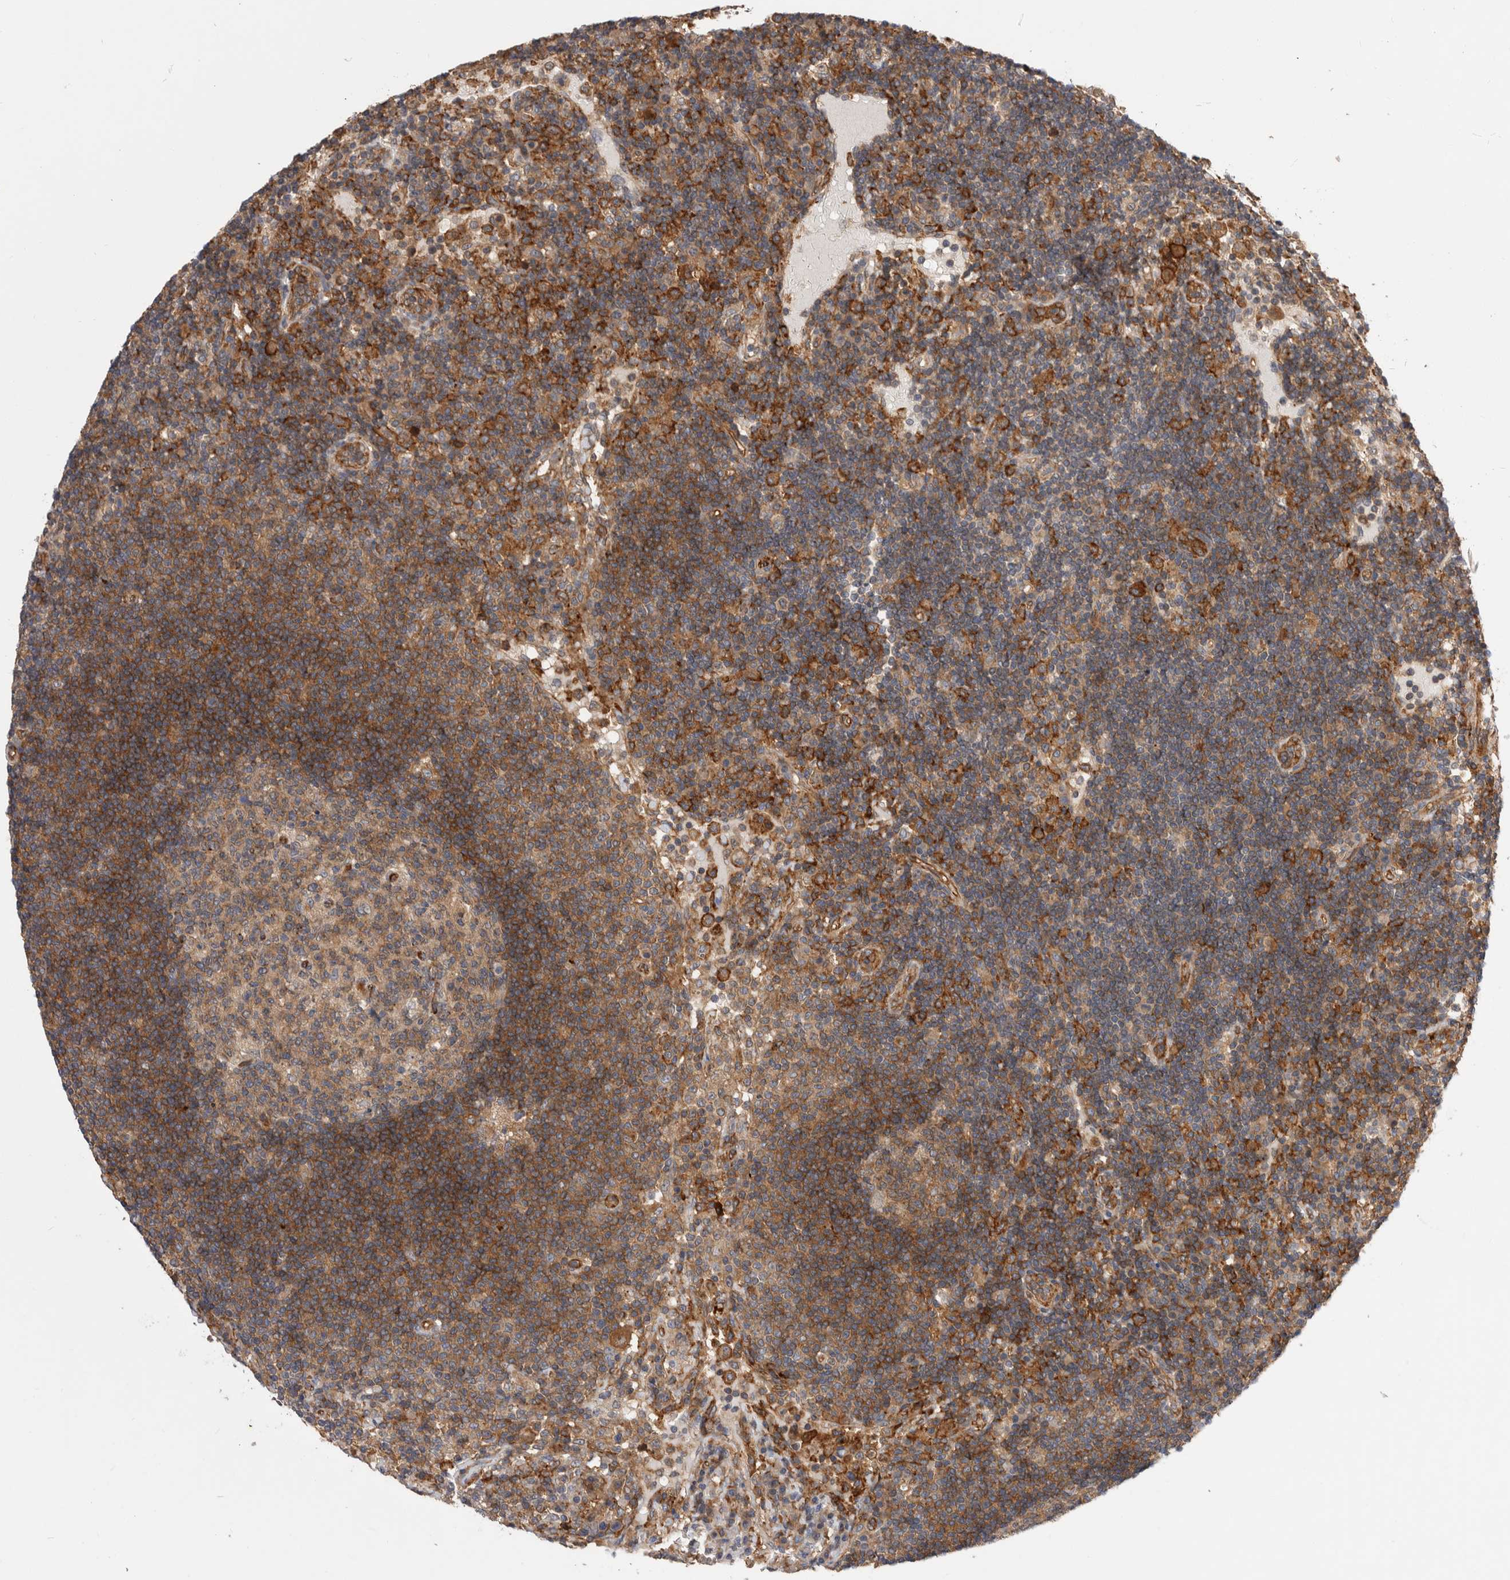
{"staining": {"intensity": "moderate", "quantity": ">75%", "location": "cytoplasmic/membranous"}, "tissue": "lymph node", "cell_type": "Germinal center cells", "image_type": "normal", "snomed": [{"axis": "morphology", "description": "Normal tissue, NOS"}, {"axis": "topography", "description": "Lymph node"}], "caption": "Immunohistochemistry (IHC) photomicrograph of unremarkable human lymph node stained for a protein (brown), which shows medium levels of moderate cytoplasmic/membranous expression in about >75% of germinal center cells.", "gene": "BNIP2", "patient": {"sex": "female", "age": 53}}